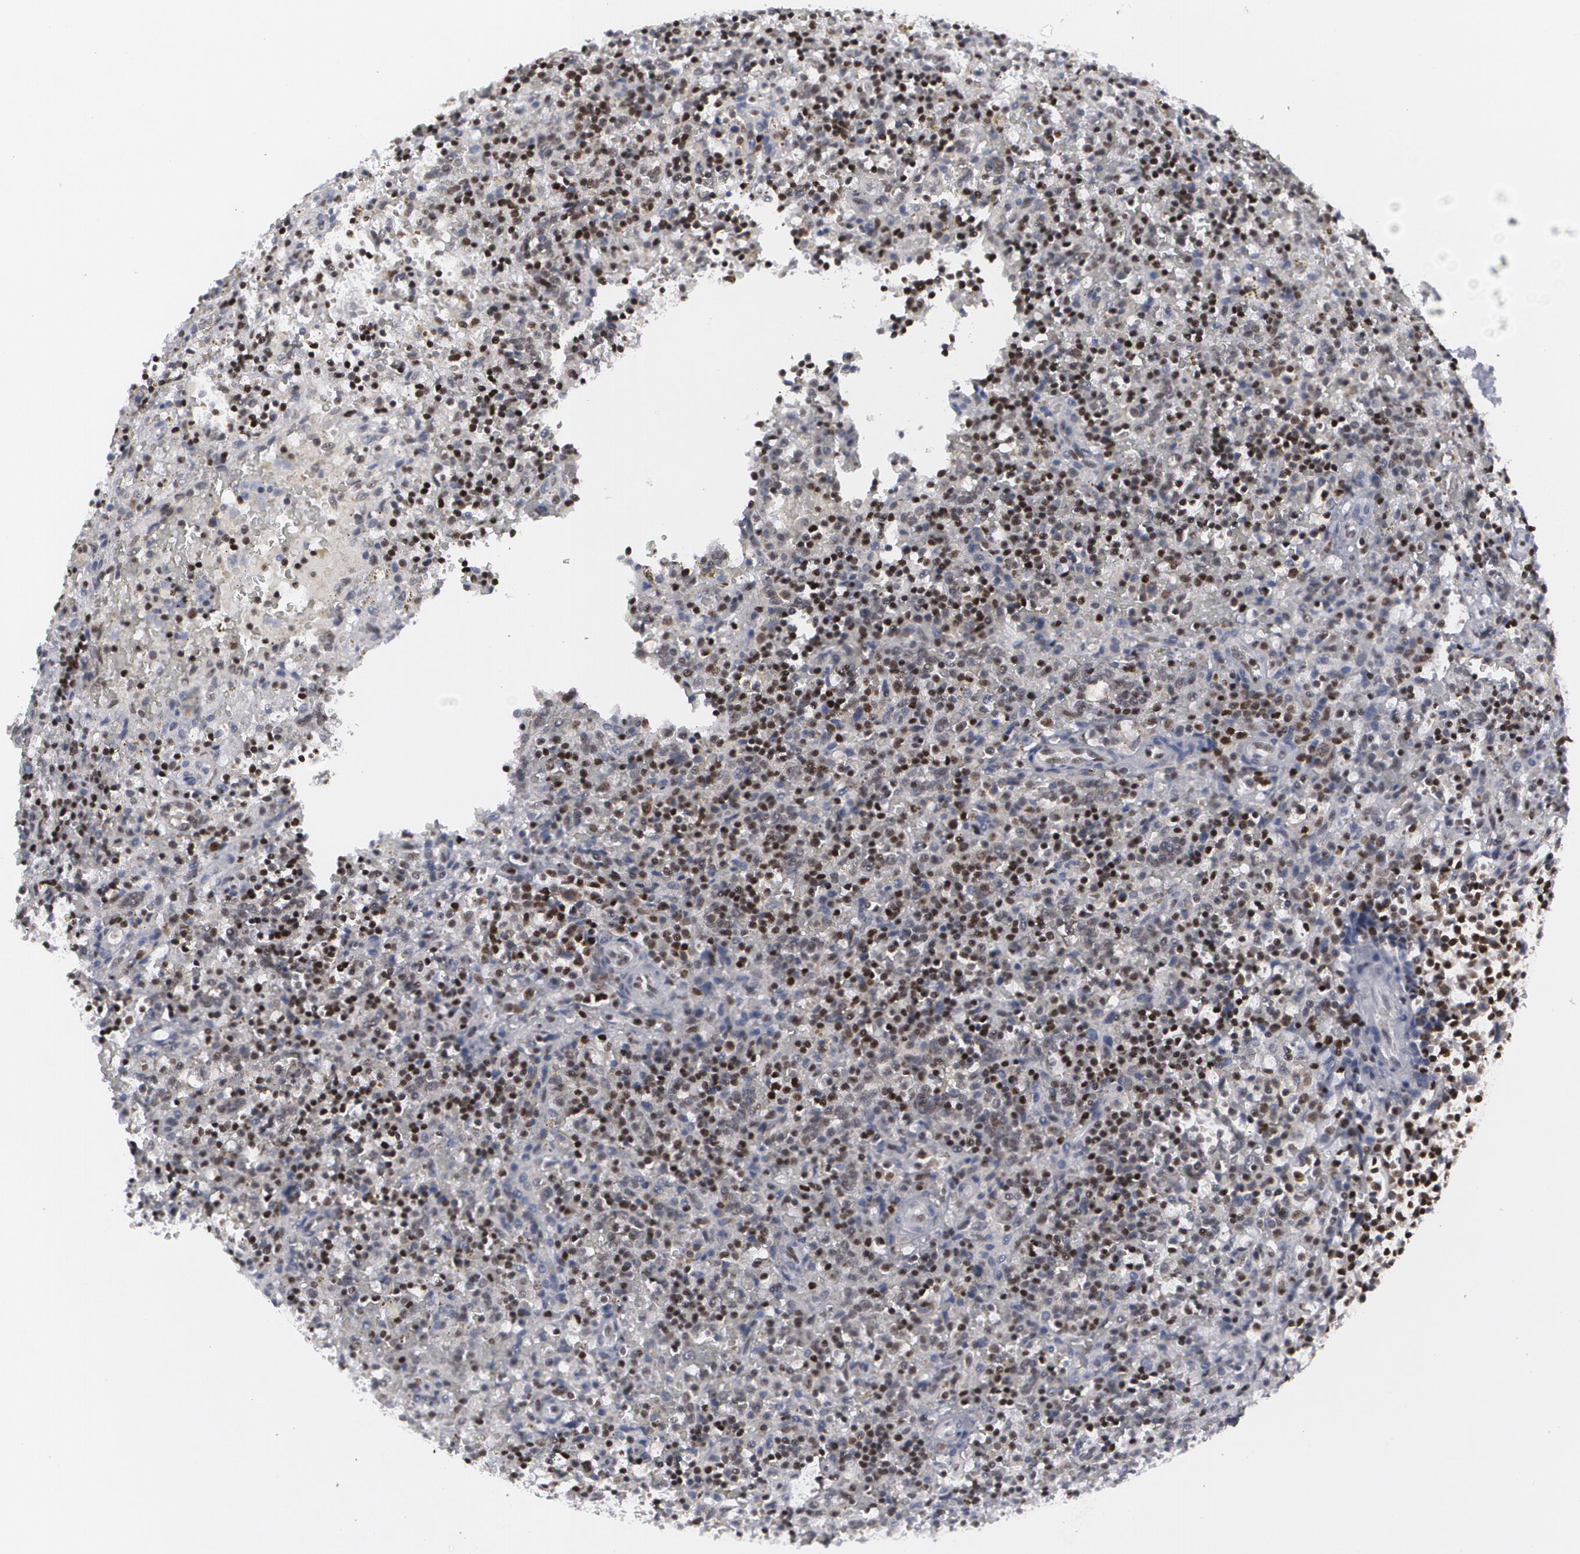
{"staining": {"intensity": "moderate", "quantity": "25%-75%", "location": "nuclear"}, "tissue": "lymphoma", "cell_type": "Tumor cells", "image_type": "cancer", "snomed": [{"axis": "morphology", "description": "Malignant lymphoma, non-Hodgkin's type, Low grade"}, {"axis": "topography", "description": "Spleen"}], "caption": "Lymphoma was stained to show a protein in brown. There is medium levels of moderate nuclear positivity in about 25%-75% of tumor cells. (brown staining indicates protein expression, while blue staining denotes nuclei).", "gene": "MCL1", "patient": {"sex": "male", "age": 67}}